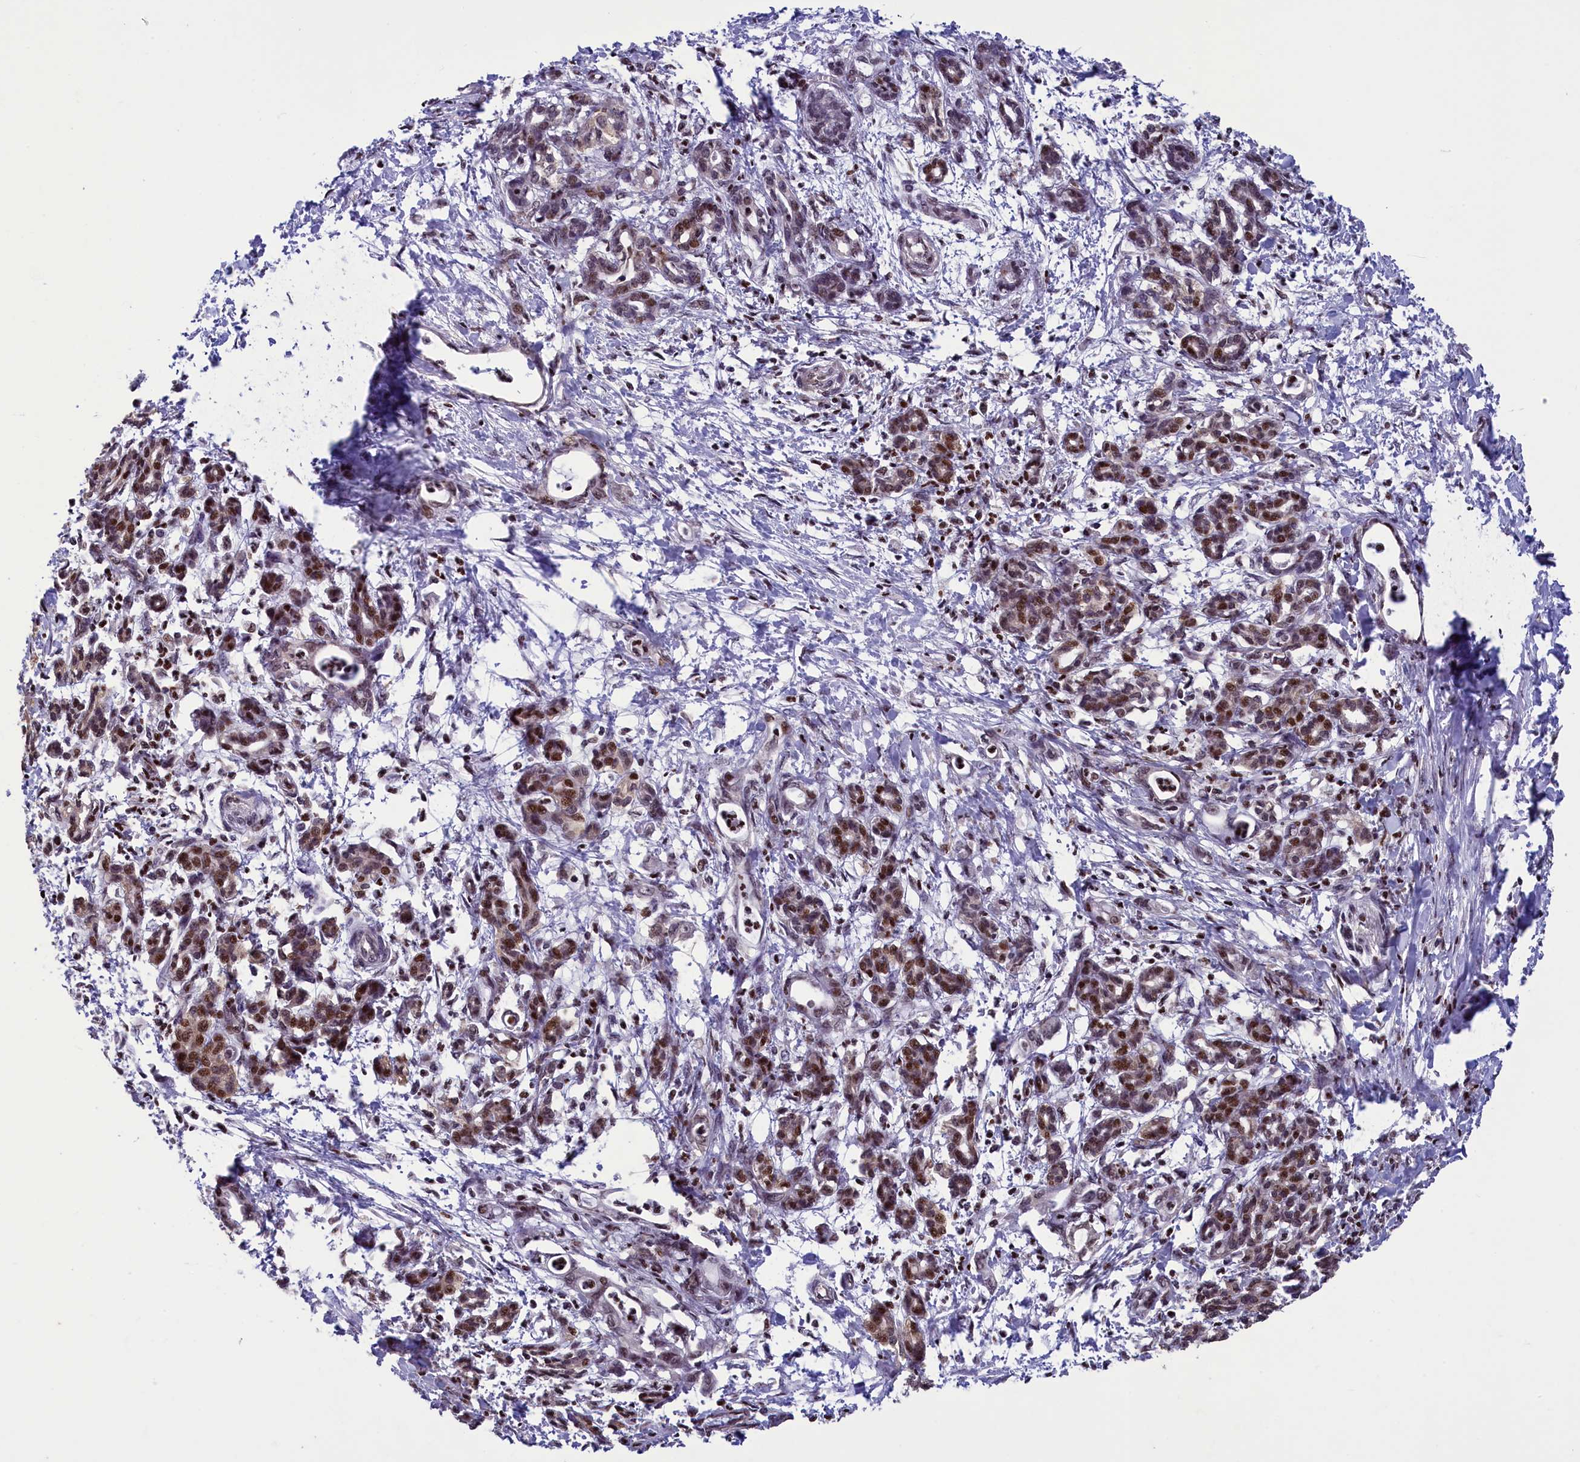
{"staining": {"intensity": "moderate", "quantity": ">75%", "location": "nuclear"}, "tissue": "pancreatic cancer", "cell_type": "Tumor cells", "image_type": "cancer", "snomed": [{"axis": "morphology", "description": "Adenocarcinoma, NOS"}, {"axis": "topography", "description": "Pancreas"}], "caption": "A high-resolution histopathology image shows immunohistochemistry staining of pancreatic adenocarcinoma, which displays moderate nuclear positivity in about >75% of tumor cells.", "gene": "NUBP1", "patient": {"sex": "female", "age": 55}}